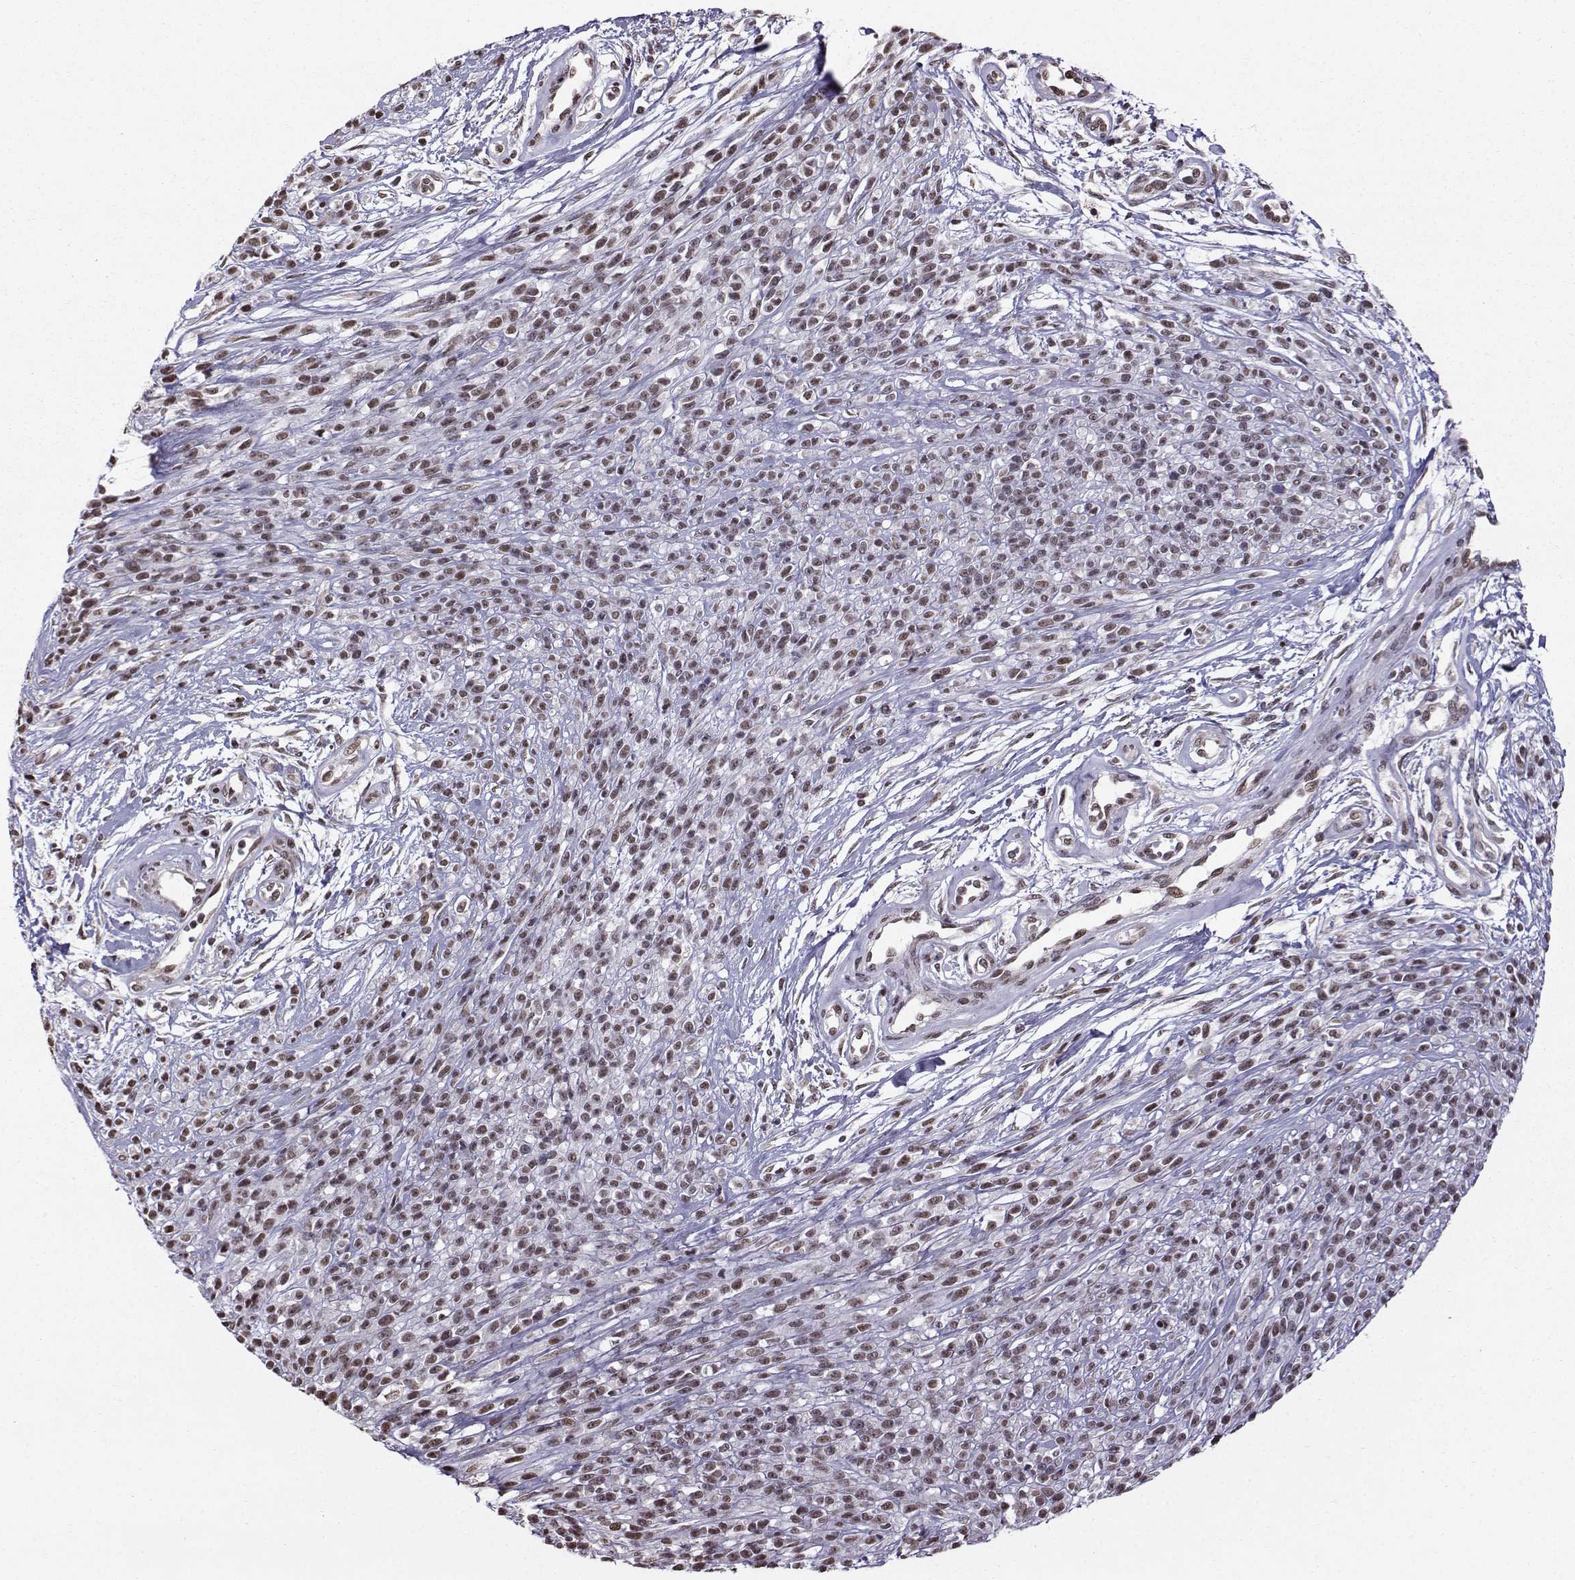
{"staining": {"intensity": "negative", "quantity": "none", "location": "none"}, "tissue": "melanoma", "cell_type": "Tumor cells", "image_type": "cancer", "snomed": [{"axis": "morphology", "description": "Malignant melanoma, NOS"}, {"axis": "topography", "description": "Skin"}, {"axis": "topography", "description": "Skin of trunk"}], "caption": "High power microscopy photomicrograph of an IHC photomicrograph of malignant melanoma, revealing no significant staining in tumor cells.", "gene": "EZH1", "patient": {"sex": "male", "age": 74}}